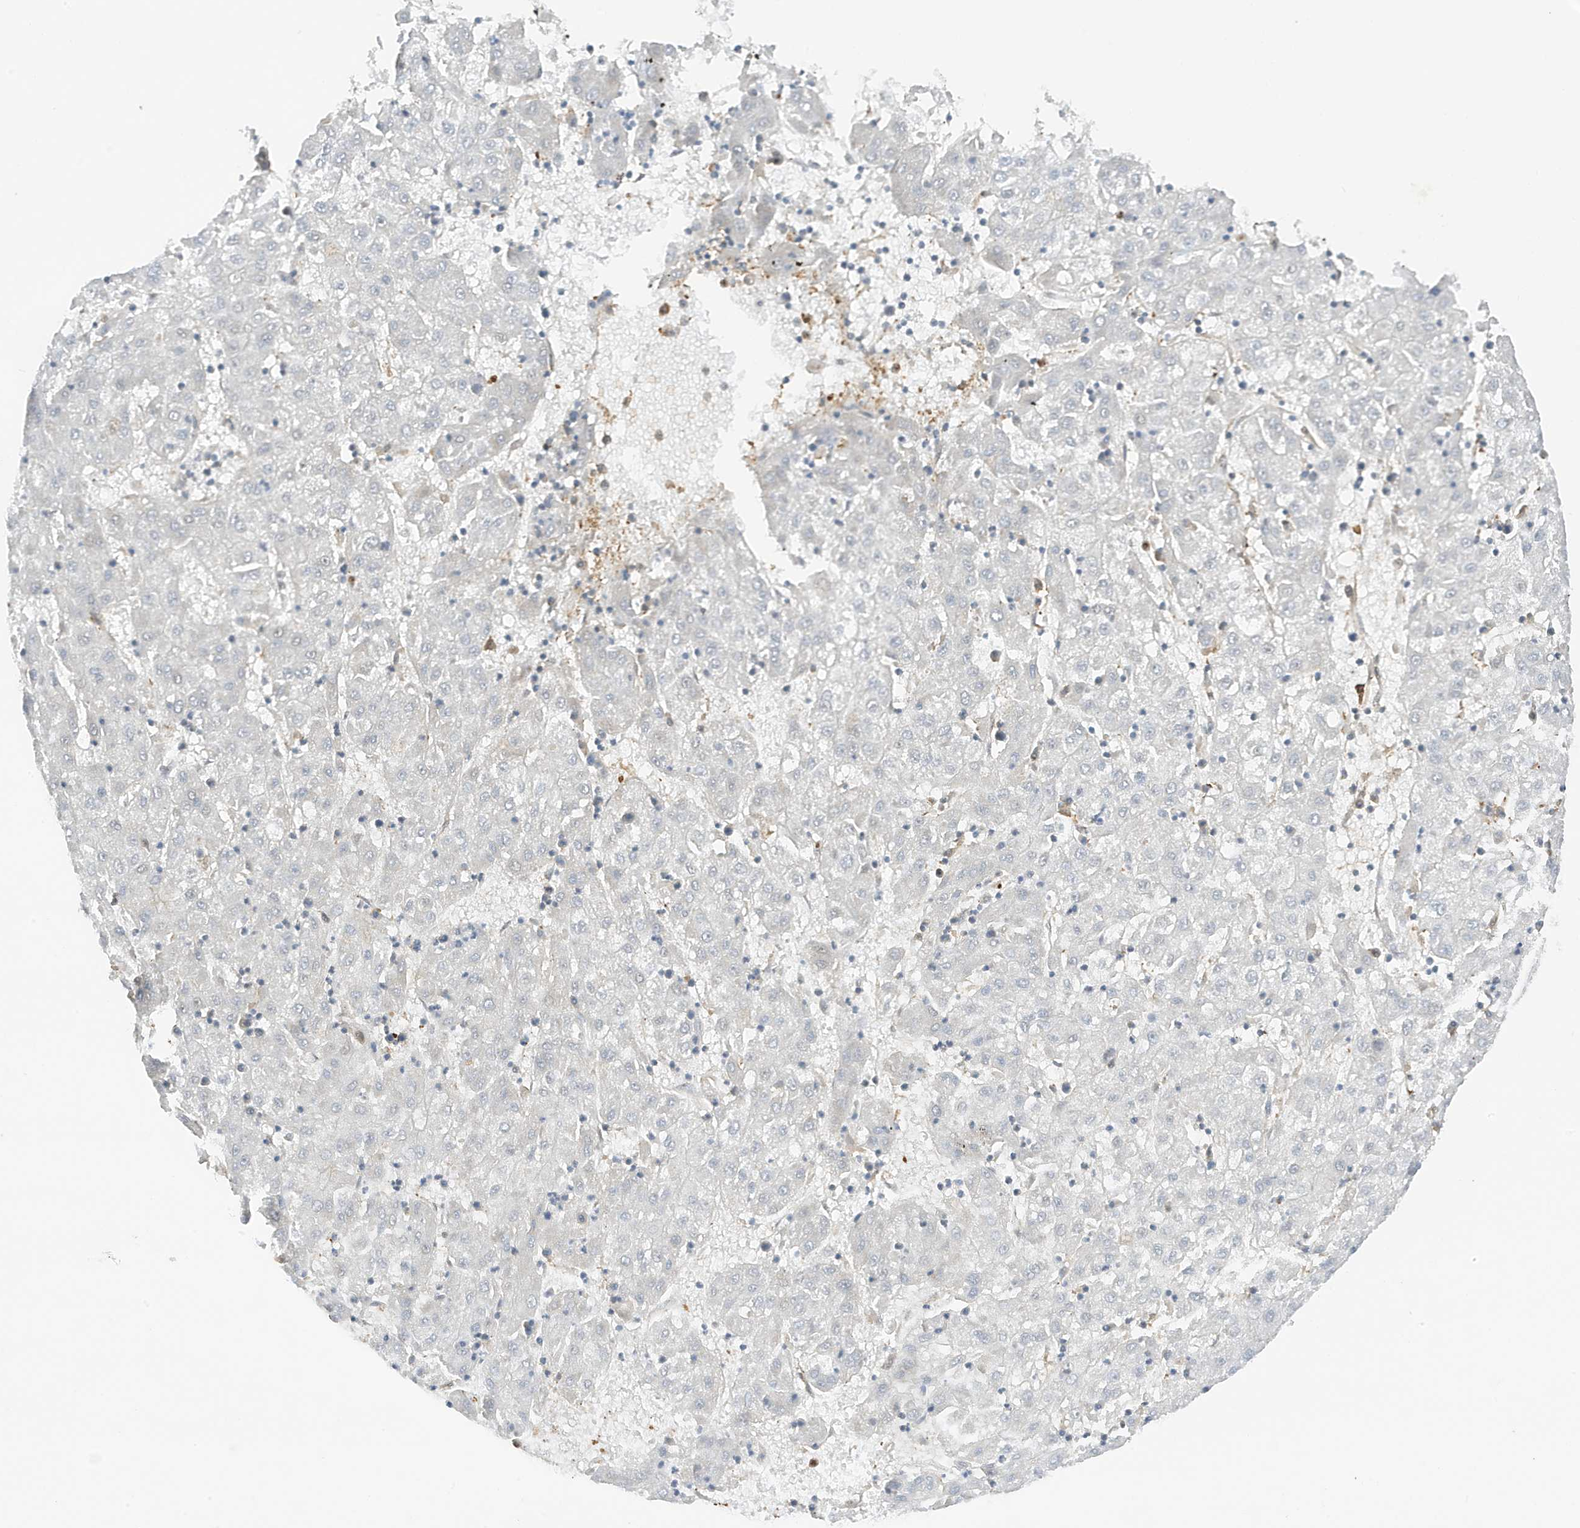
{"staining": {"intensity": "negative", "quantity": "none", "location": "none"}, "tissue": "liver cancer", "cell_type": "Tumor cells", "image_type": "cancer", "snomed": [{"axis": "morphology", "description": "Carcinoma, Hepatocellular, NOS"}, {"axis": "topography", "description": "Liver"}], "caption": "Protein analysis of liver cancer (hepatocellular carcinoma) displays no significant expression in tumor cells.", "gene": "PHACTR2", "patient": {"sex": "male", "age": 72}}